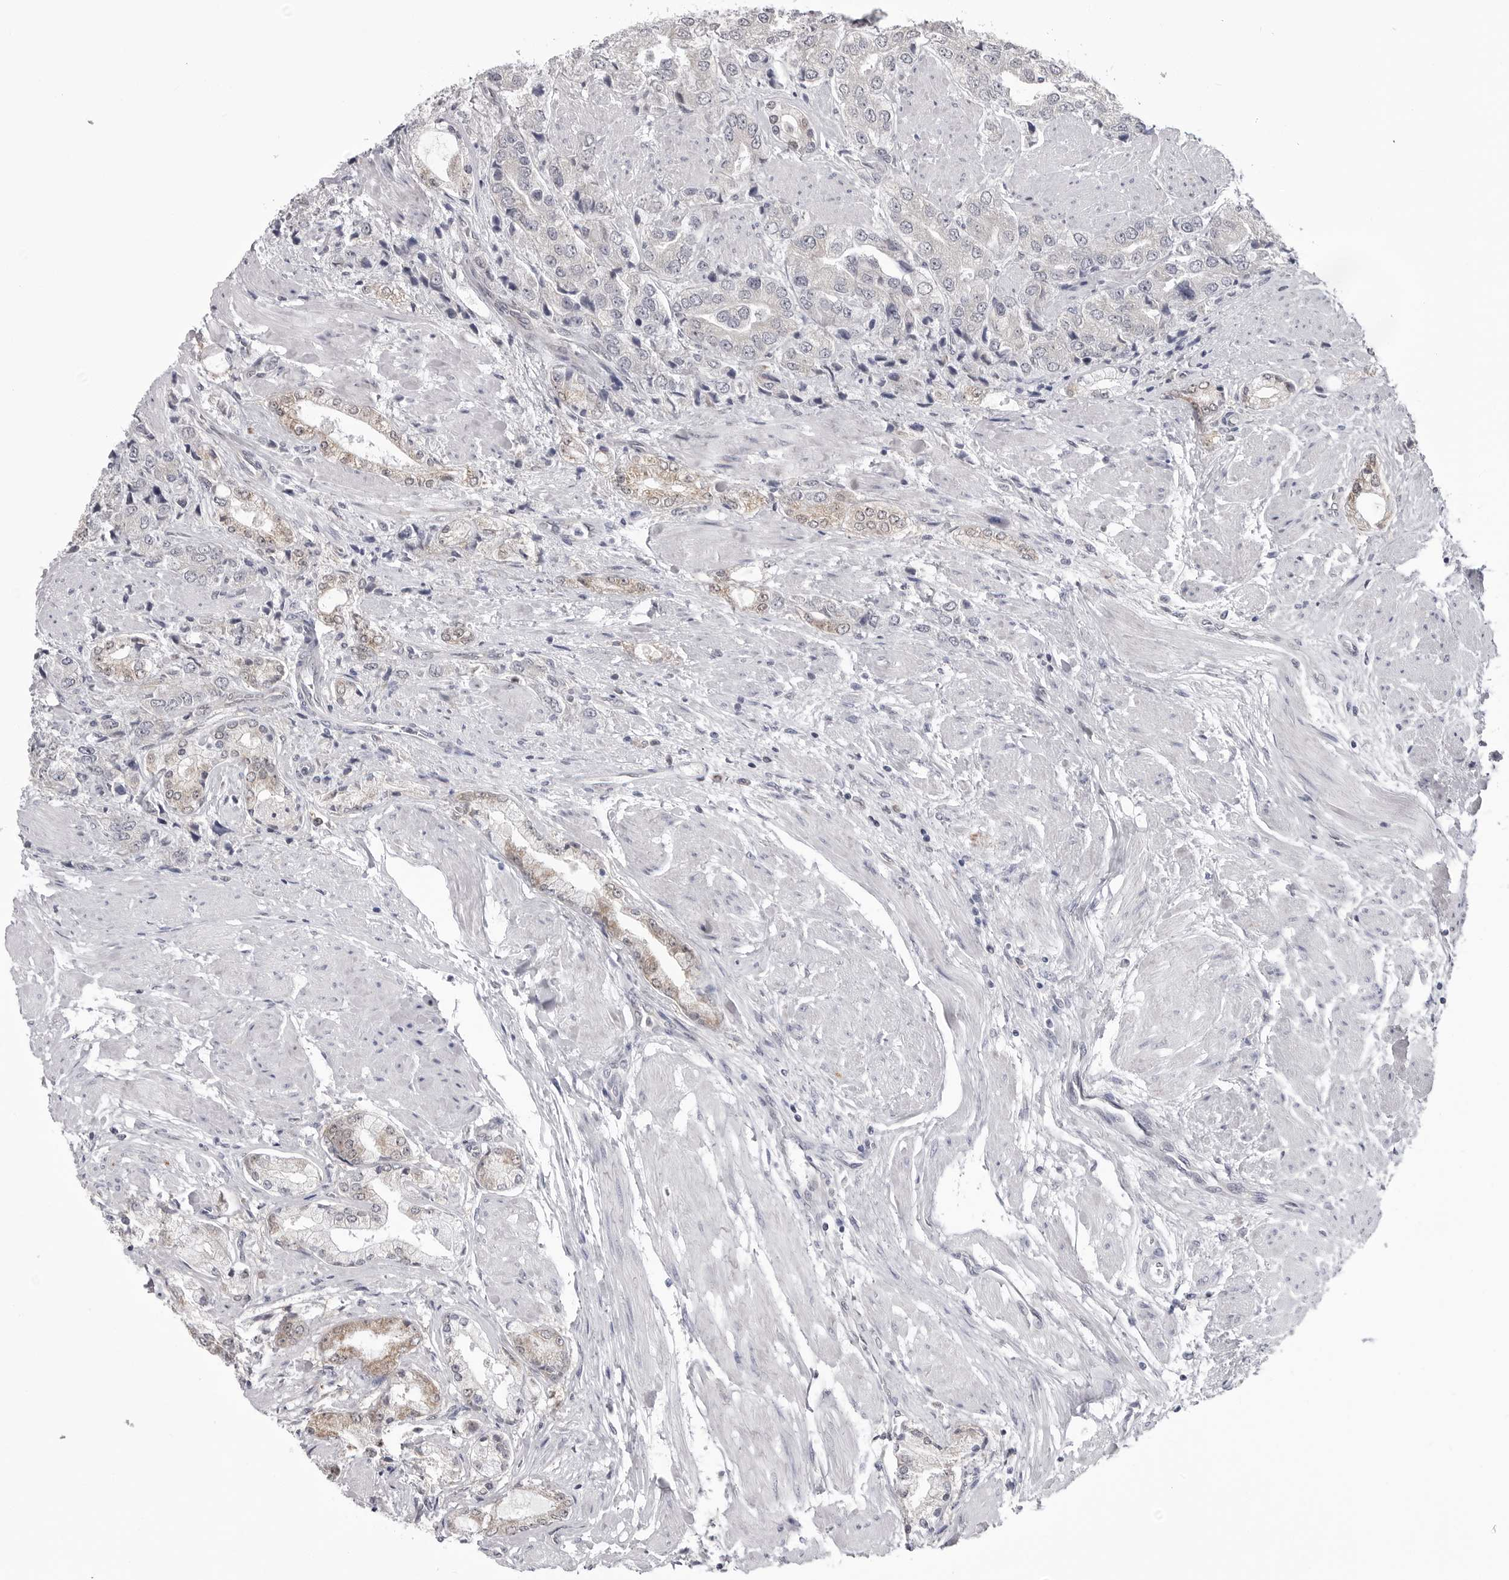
{"staining": {"intensity": "weak", "quantity": "<25%", "location": "cytoplasmic/membranous"}, "tissue": "prostate cancer", "cell_type": "Tumor cells", "image_type": "cancer", "snomed": [{"axis": "morphology", "description": "Adenocarcinoma, High grade"}, {"axis": "topography", "description": "Prostate"}], "caption": "DAB immunohistochemical staining of prostate cancer (adenocarcinoma (high-grade)) displays no significant staining in tumor cells.", "gene": "FH", "patient": {"sex": "male", "age": 50}}